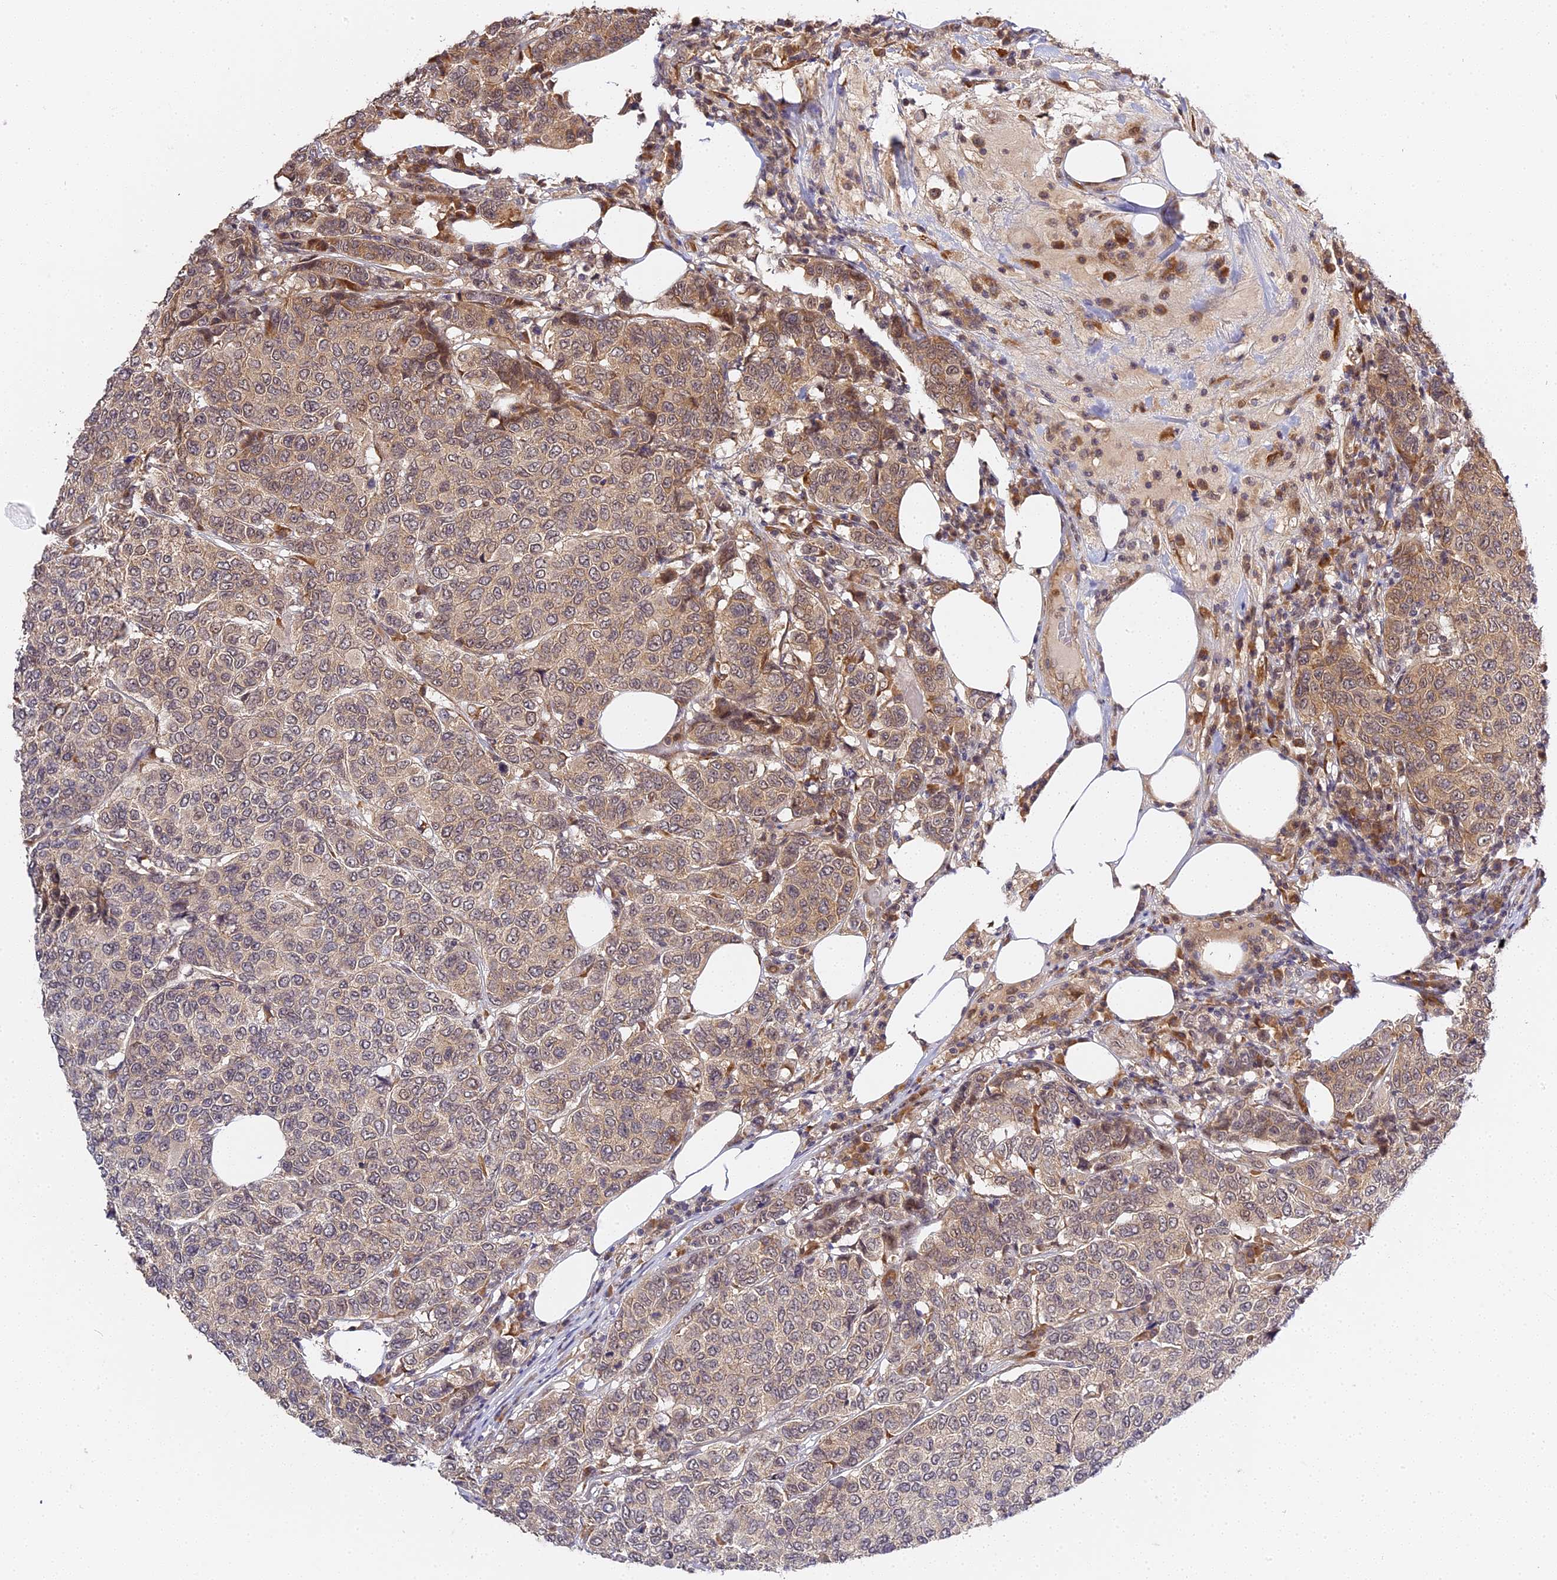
{"staining": {"intensity": "moderate", "quantity": "<25%", "location": "cytoplasmic/membranous"}, "tissue": "breast cancer", "cell_type": "Tumor cells", "image_type": "cancer", "snomed": [{"axis": "morphology", "description": "Duct carcinoma"}, {"axis": "topography", "description": "Breast"}], "caption": "The immunohistochemical stain highlights moderate cytoplasmic/membranous staining in tumor cells of invasive ductal carcinoma (breast) tissue. The staining was performed using DAB to visualize the protein expression in brown, while the nuclei were stained in blue with hematoxylin (Magnification: 20x).", "gene": "IMPACT", "patient": {"sex": "female", "age": 55}}